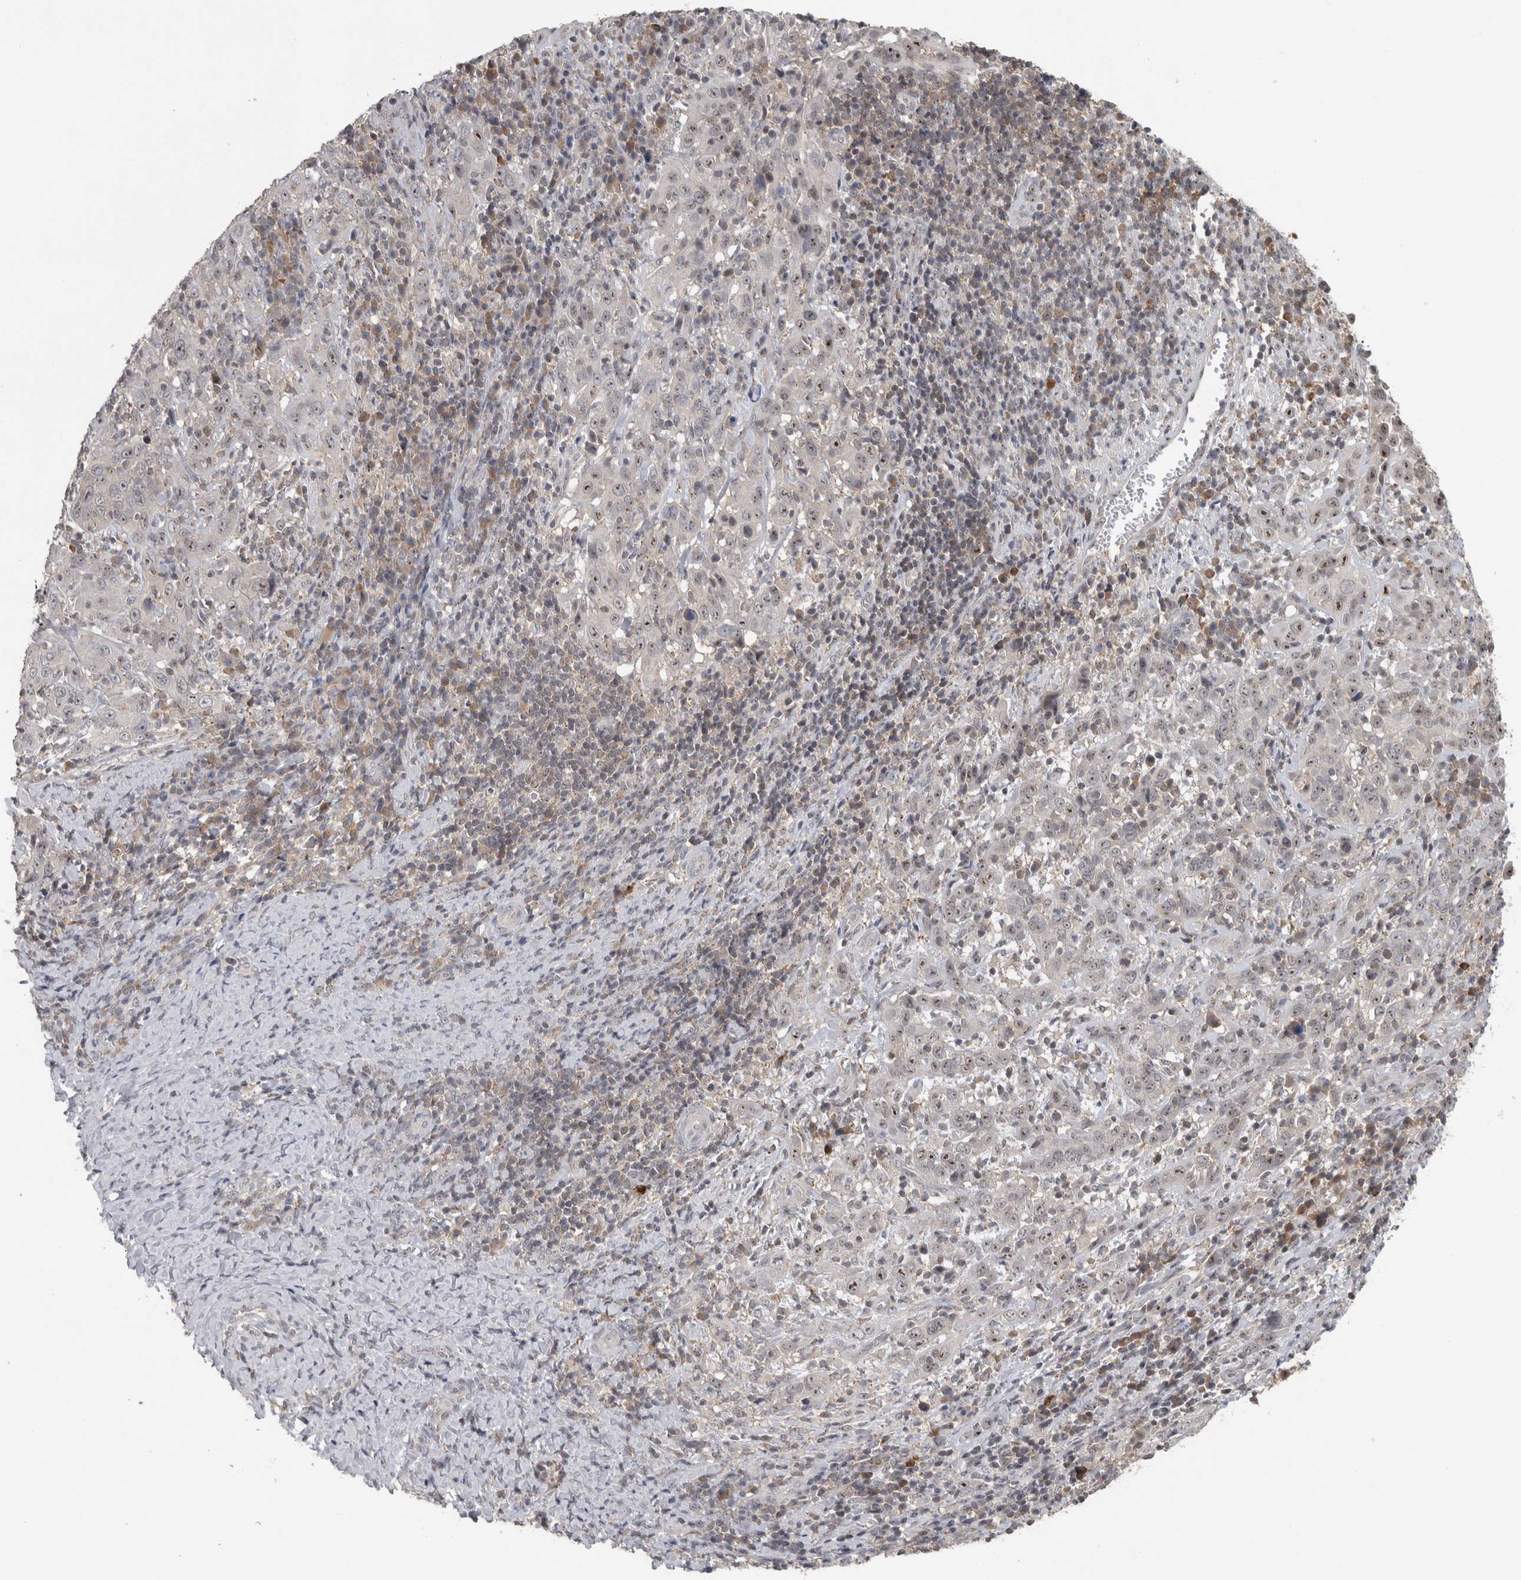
{"staining": {"intensity": "moderate", "quantity": ">75%", "location": "nuclear"}, "tissue": "cervical cancer", "cell_type": "Tumor cells", "image_type": "cancer", "snomed": [{"axis": "morphology", "description": "Squamous cell carcinoma, NOS"}, {"axis": "topography", "description": "Cervix"}], "caption": "Moderate nuclear protein expression is present in approximately >75% of tumor cells in cervical cancer. The staining was performed using DAB to visualize the protein expression in brown, while the nuclei were stained in blue with hematoxylin (Magnification: 20x).", "gene": "RBM28", "patient": {"sex": "female", "age": 46}}